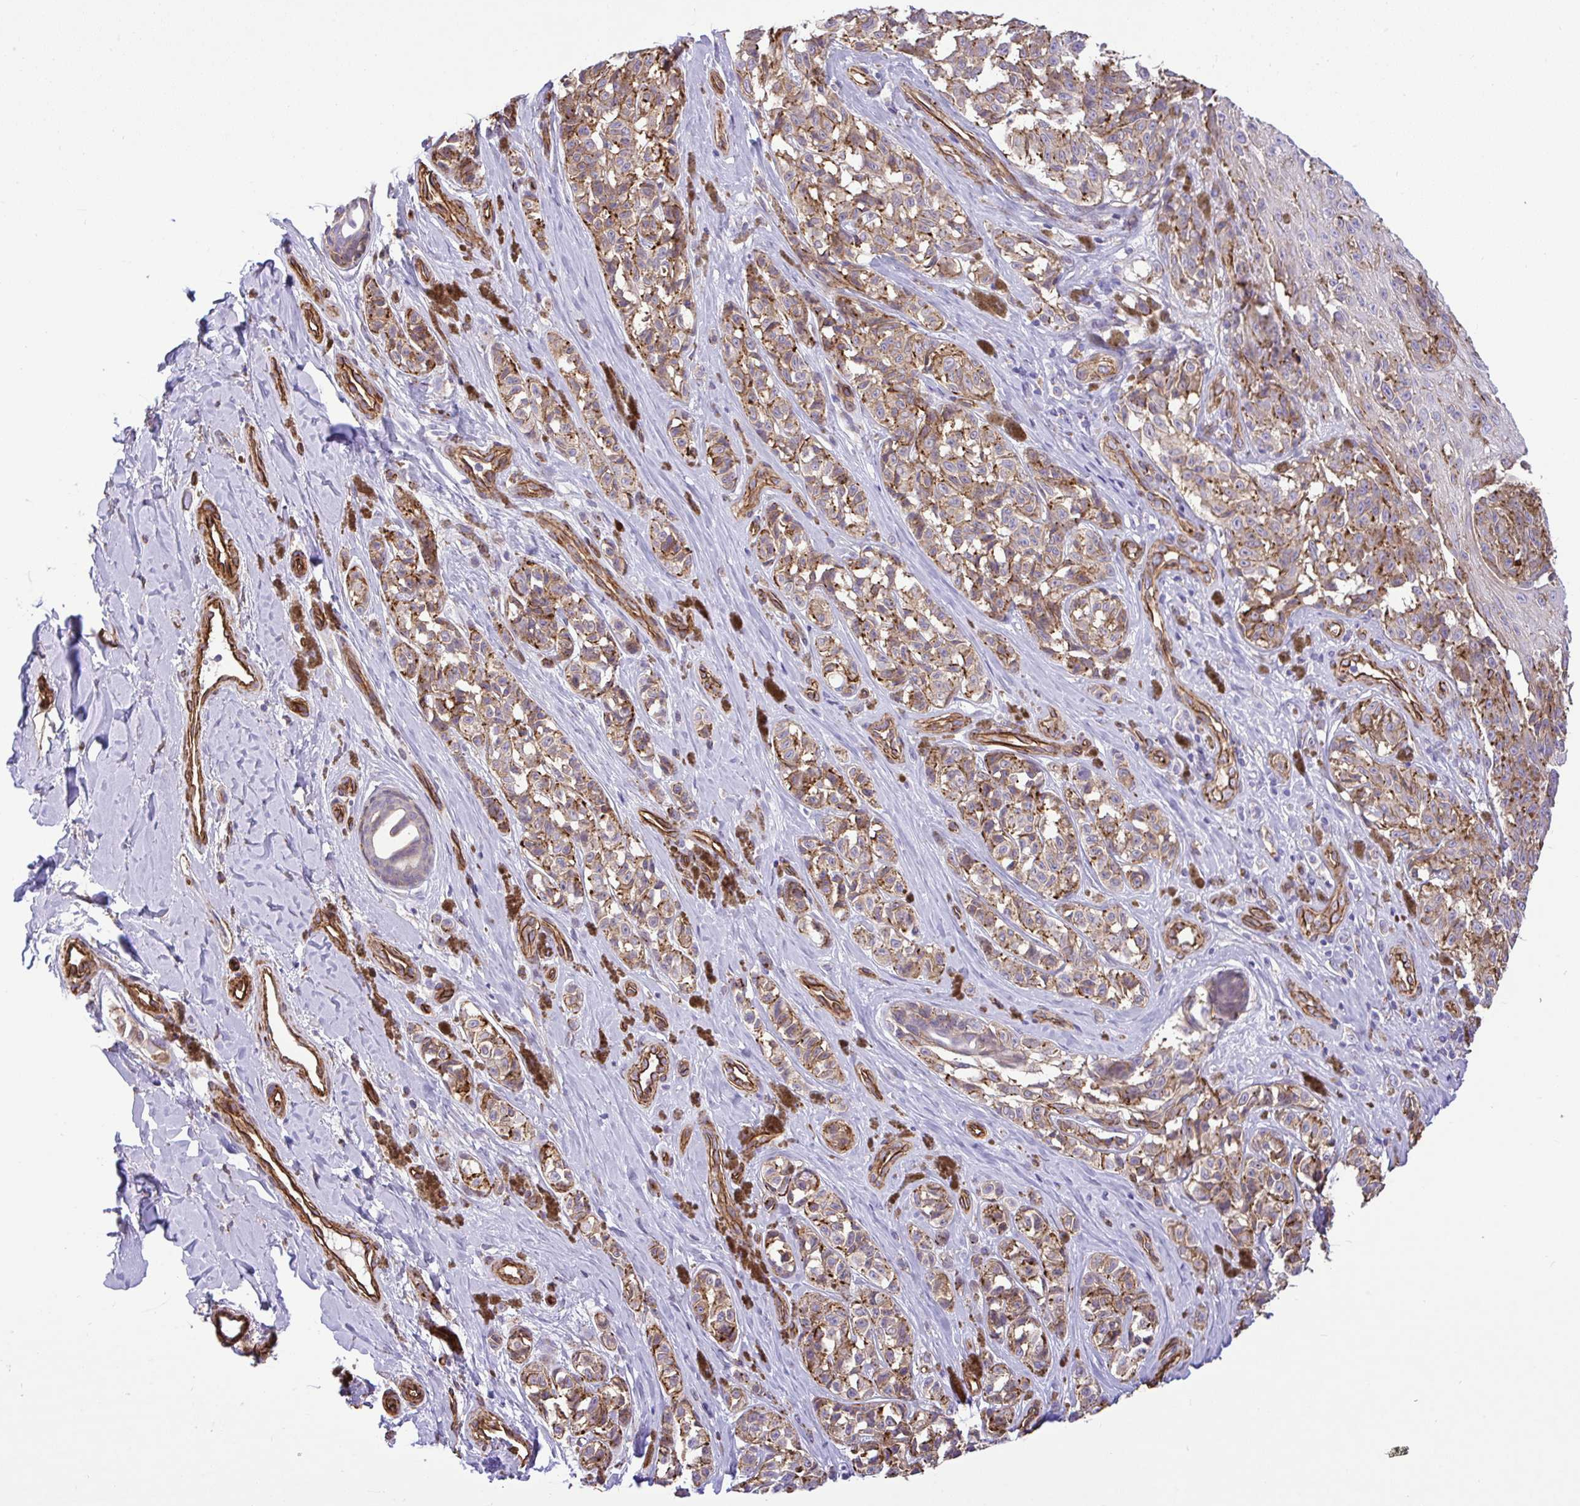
{"staining": {"intensity": "moderate", "quantity": ">75%", "location": "cytoplasmic/membranous"}, "tissue": "melanoma", "cell_type": "Tumor cells", "image_type": "cancer", "snomed": [{"axis": "morphology", "description": "Malignant melanoma, NOS"}, {"axis": "topography", "description": "Skin"}], "caption": "Tumor cells demonstrate medium levels of moderate cytoplasmic/membranous staining in approximately >75% of cells in human melanoma.", "gene": "PTPRK", "patient": {"sex": "female", "age": 65}}